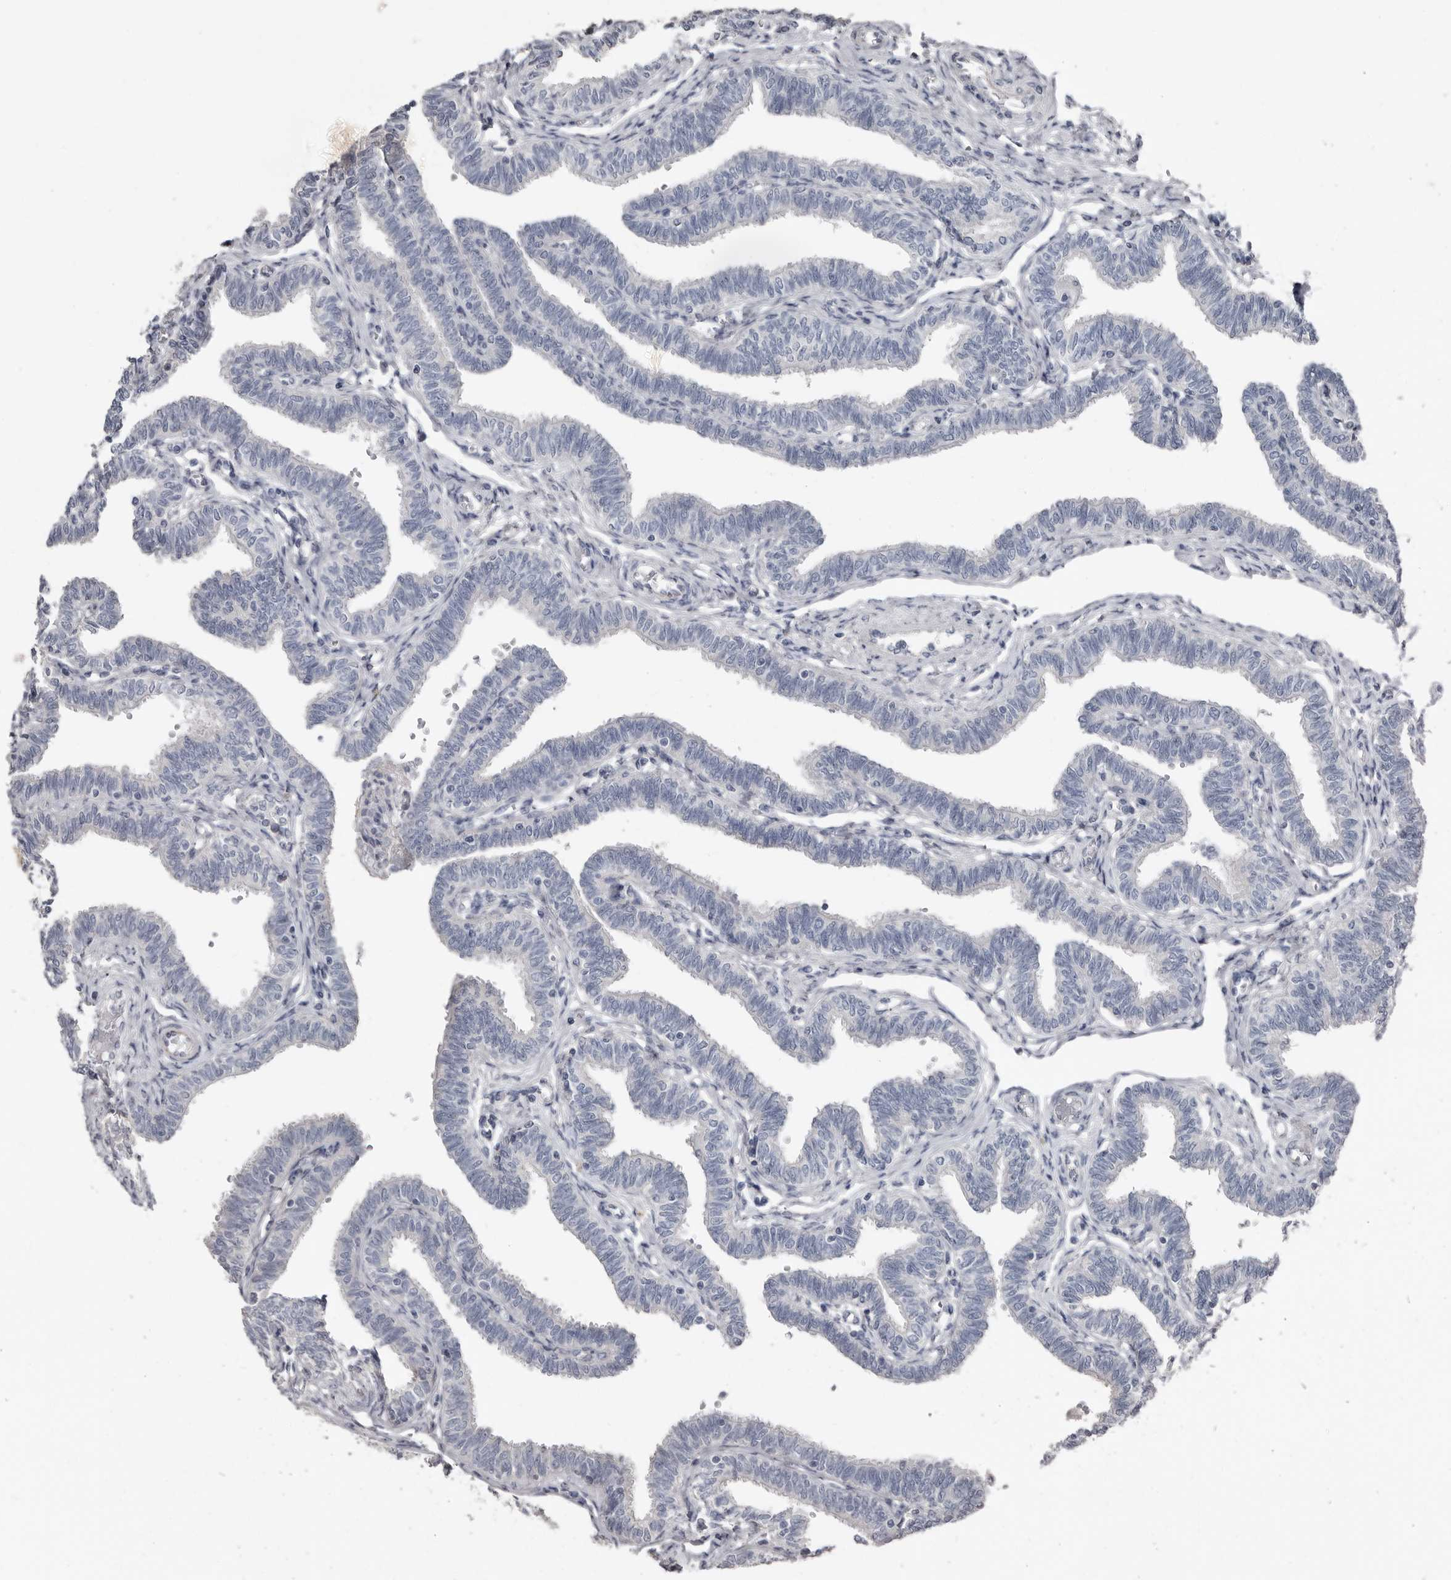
{"staining": {"intensity": "negative", "quantity": "none", "location": "none"}, "tissue": "fallopian tube", "cell_type": "Glandular cells", "image_type": "normal", "snomed": [{"axis": "morphology", "description": "Normal tissue, NOS"}, {"axis": "topography", "description": "Fallopian tube"}, {"axis": "topography", "description": "Ovary"}], "caption": "High magnification brightfield microscopy of benign fallopian tube stained with DAB (brown) and counterstained with hematoxylin (blue): glandular cells show no significant positivity.", "gene": "ZNF114", "patient": {"sex": "female", "age": 23}}